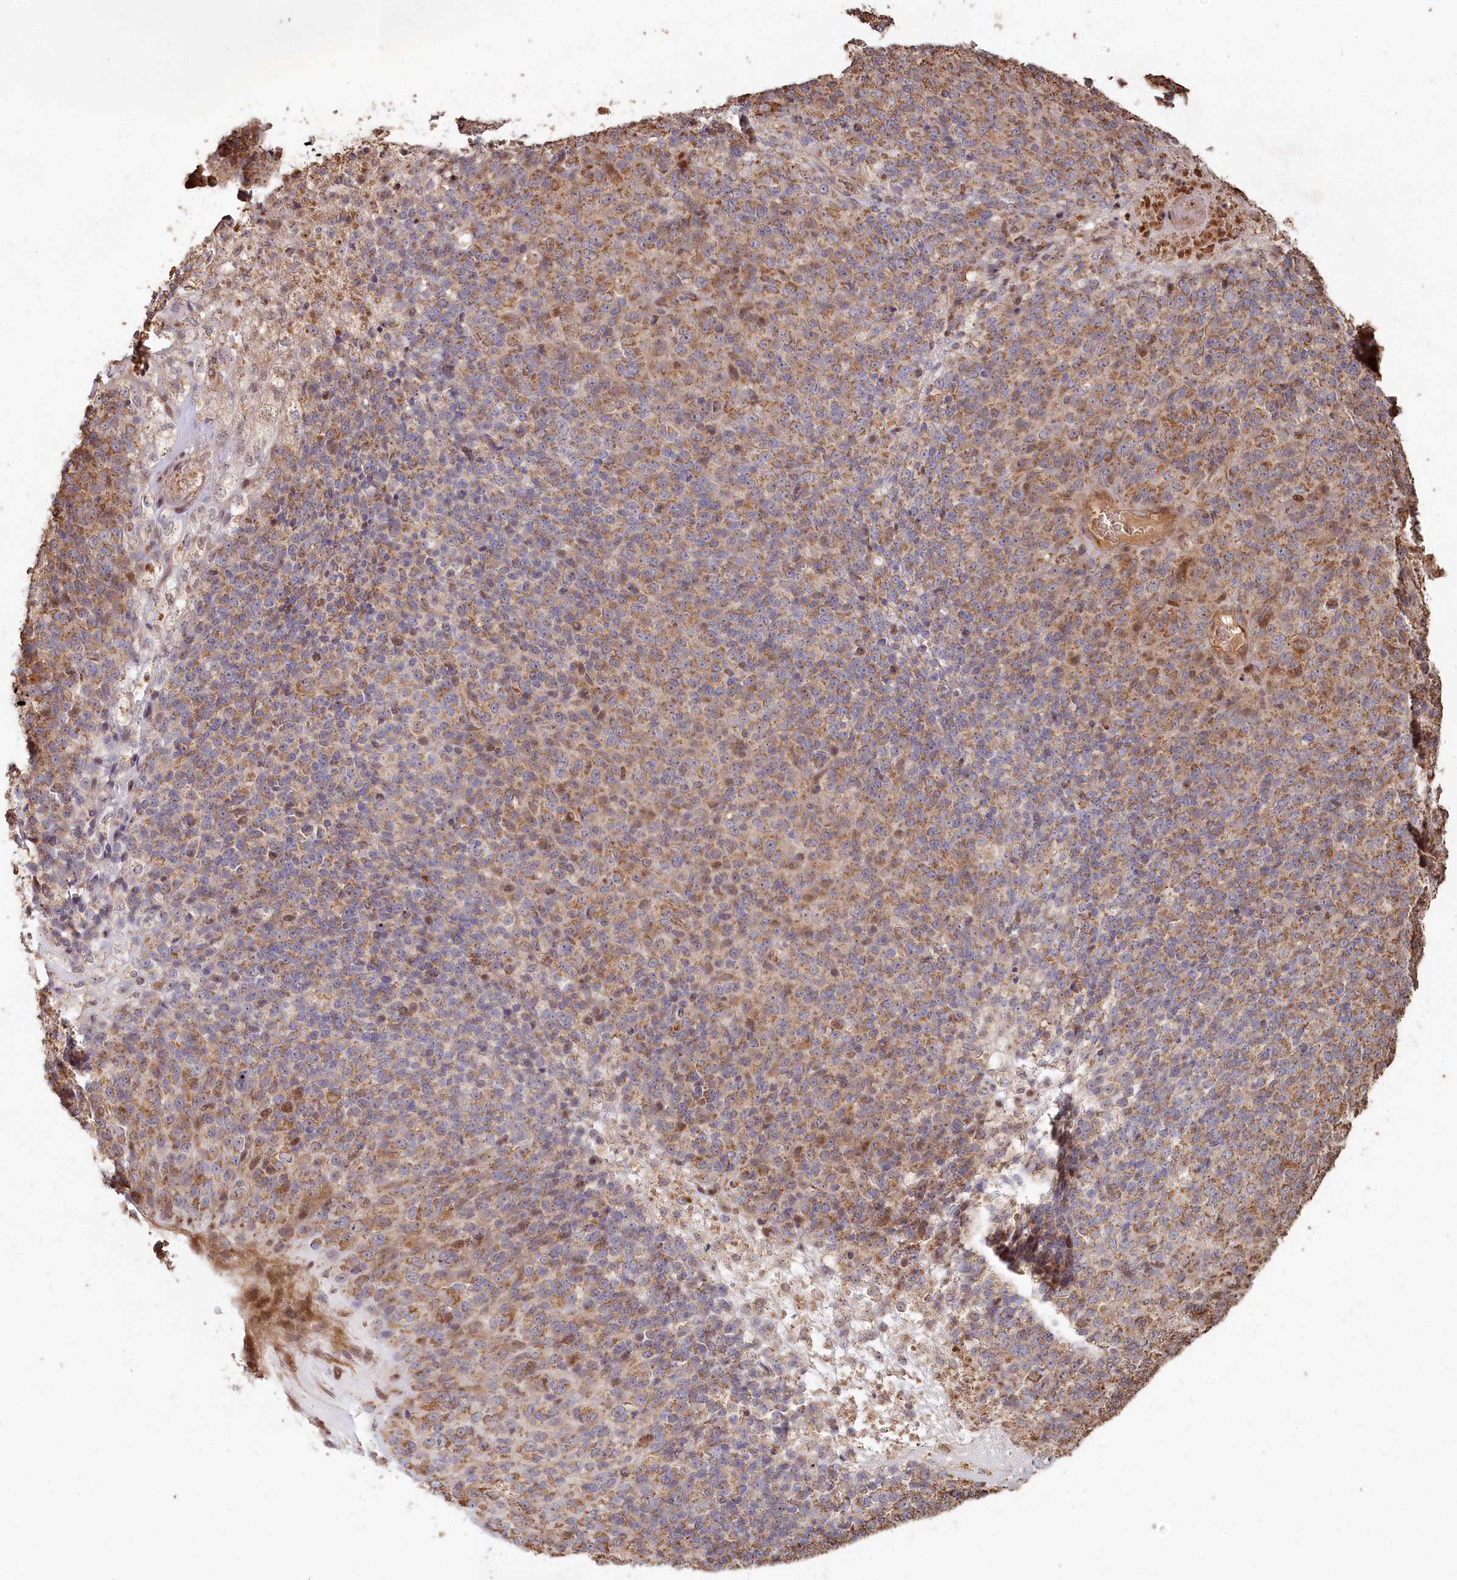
{"staining": {"intensity": "moderate", "quantity": ">75%", "location": "cytoplasmic/membranous"}, "tissue": "melanoma", "cell_type": "Tumor cells", "image_type": "cancer", "snomed": [{"axis": "morphology", "description": "Malignant melanoma, Metastatic site"}, {"axis": "topography", "description": "Brain"}], "caption": "Malignant melanoma (metastatic site) stained with a brown dye demonstrates moderate cytoplasmic/membranous positive staining in about >75% of tumor cells.", "gene": "HAL", "patient": {"sex": "female", "age": 56}}